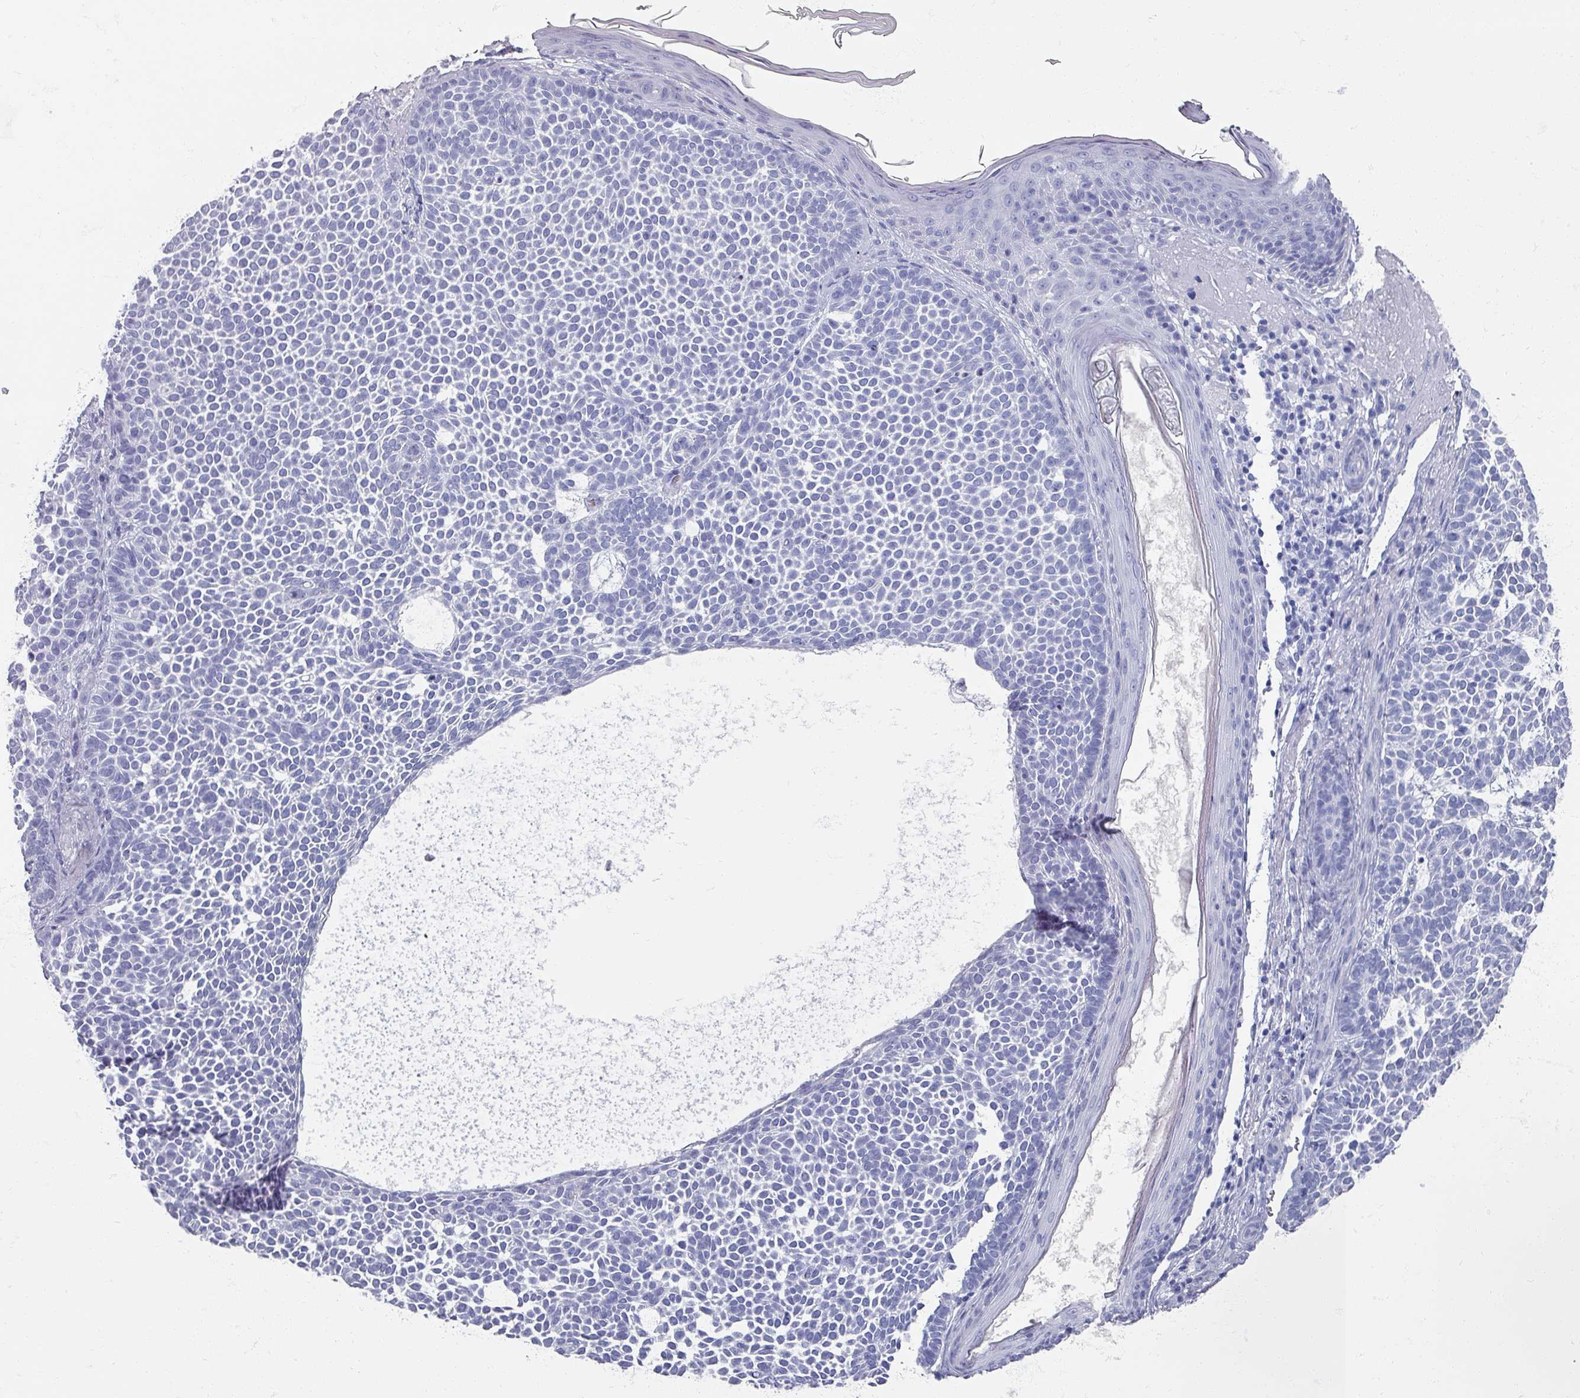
{"staining": {"intensity": "negative", "quantity": "none", "location": "none"}, "tissue": "skin cancer", "cell_type": "Tumor cells", "image_type": "cancer", "snomed": [{"axis": "morphology", "description": "Basal cell carcinoma"}, {"axis": "topography", "description": "Skin"}], "caption": "This image is of skin basal cell carcinoma stained with IHC to label a protein in brown with the nuclei are counter-stained blue. There is no expression in tumor cells.", "gene": "OMG", "patient": {"sex": "female", "age": 77}}